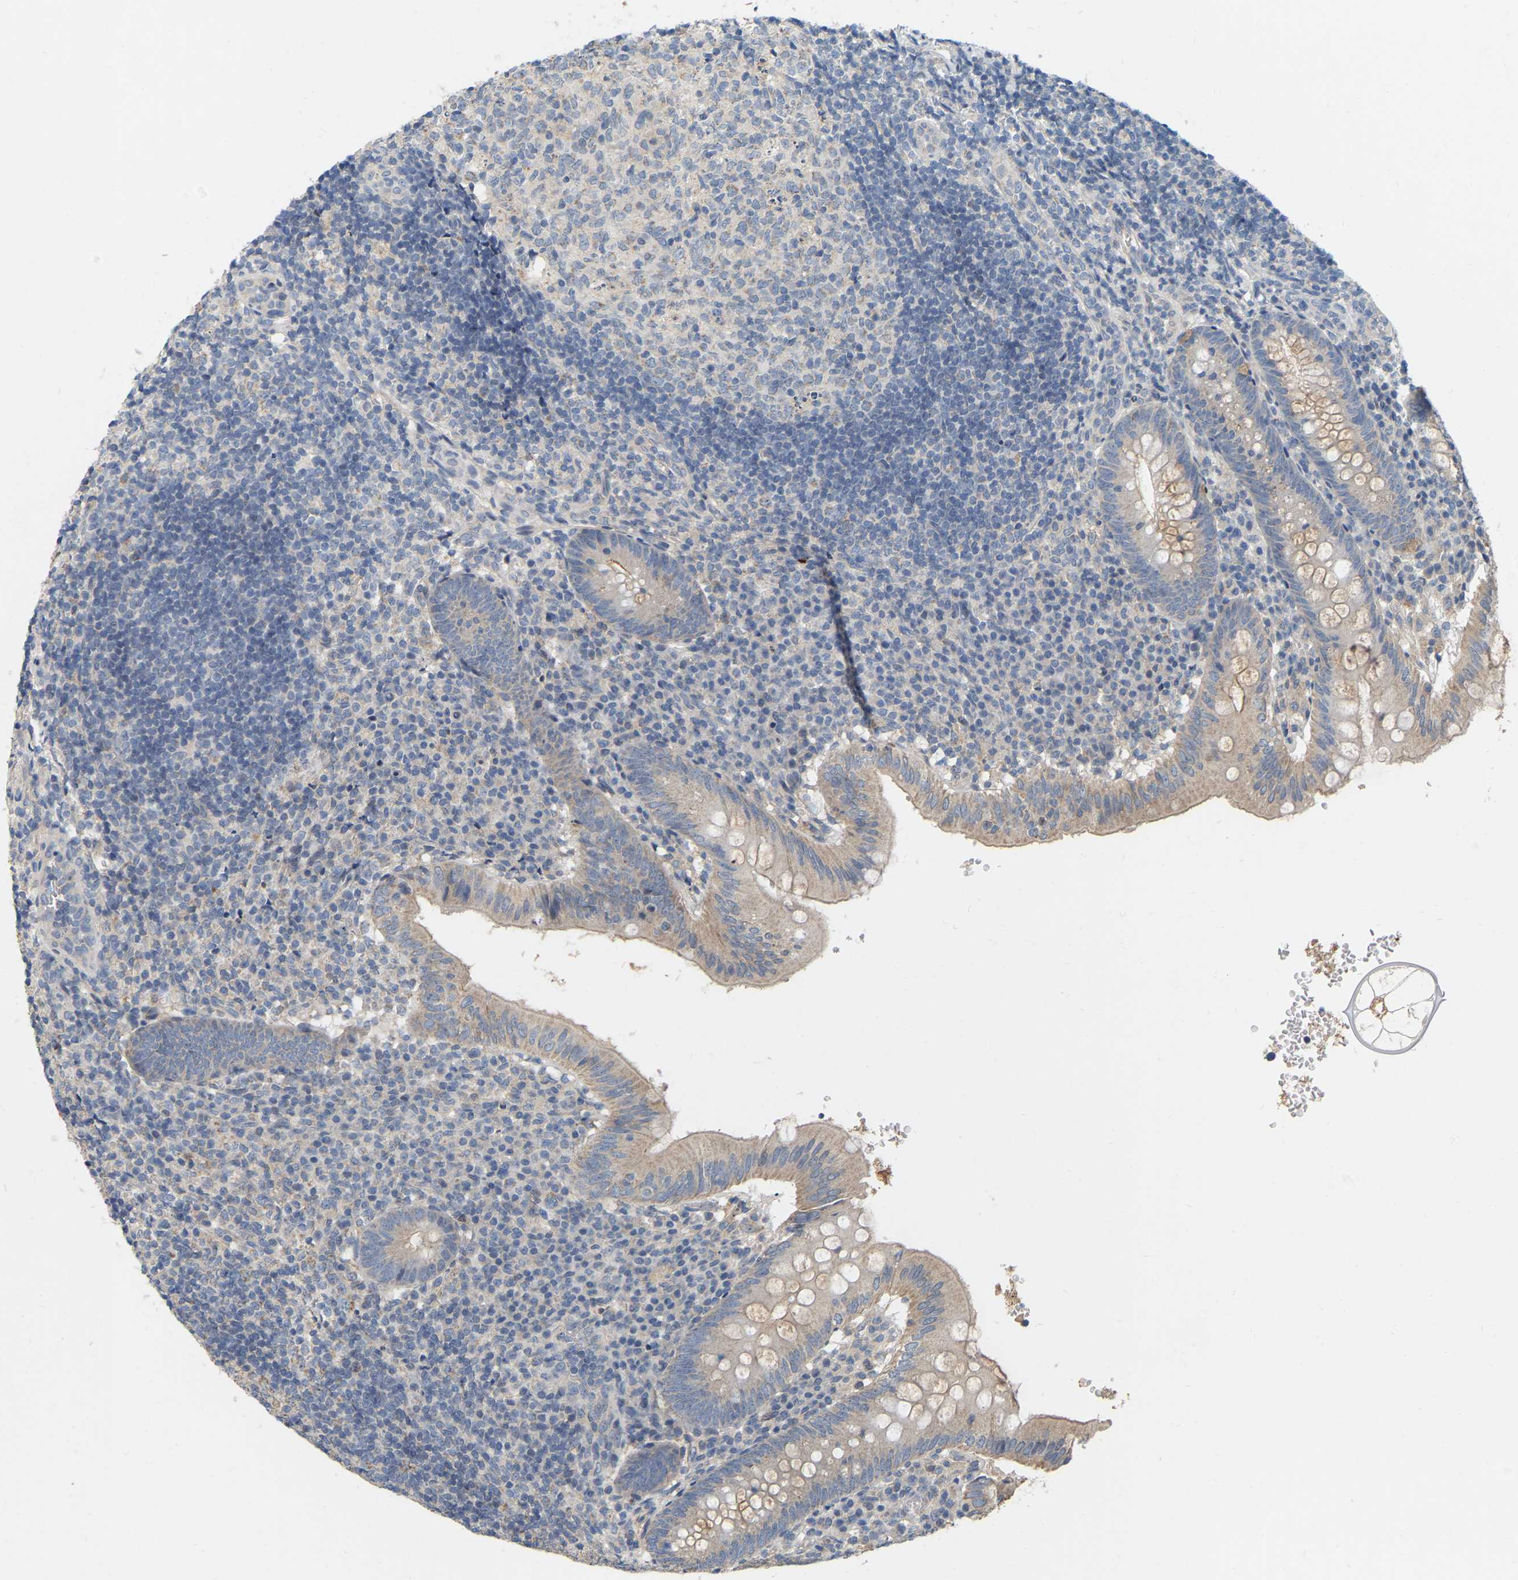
{"staining": {"intensity": "weak", "quantity": "25%-75%", "location": "cytoplasmic/membranous"}, "tissue": "appendix", "cell_type": "Glandular cells", "image_type": "normal", "snomed": [{"axis": "morphology", "description": "Normal tissue, NOS"}, {"axis": "topography", "description": "Appendix"}], "caption": "Appendix stained with immunohistochemistry reveals weak cytoplasmic/membranous staining in about 25%-75% of glandular cells. The staining was performed using DAB, with brown indicating positive protein expression. Nuclei are stained blue with hematoxylin.", "gene": "SSH1", "patient": {"sex": "male", "age": 8}}